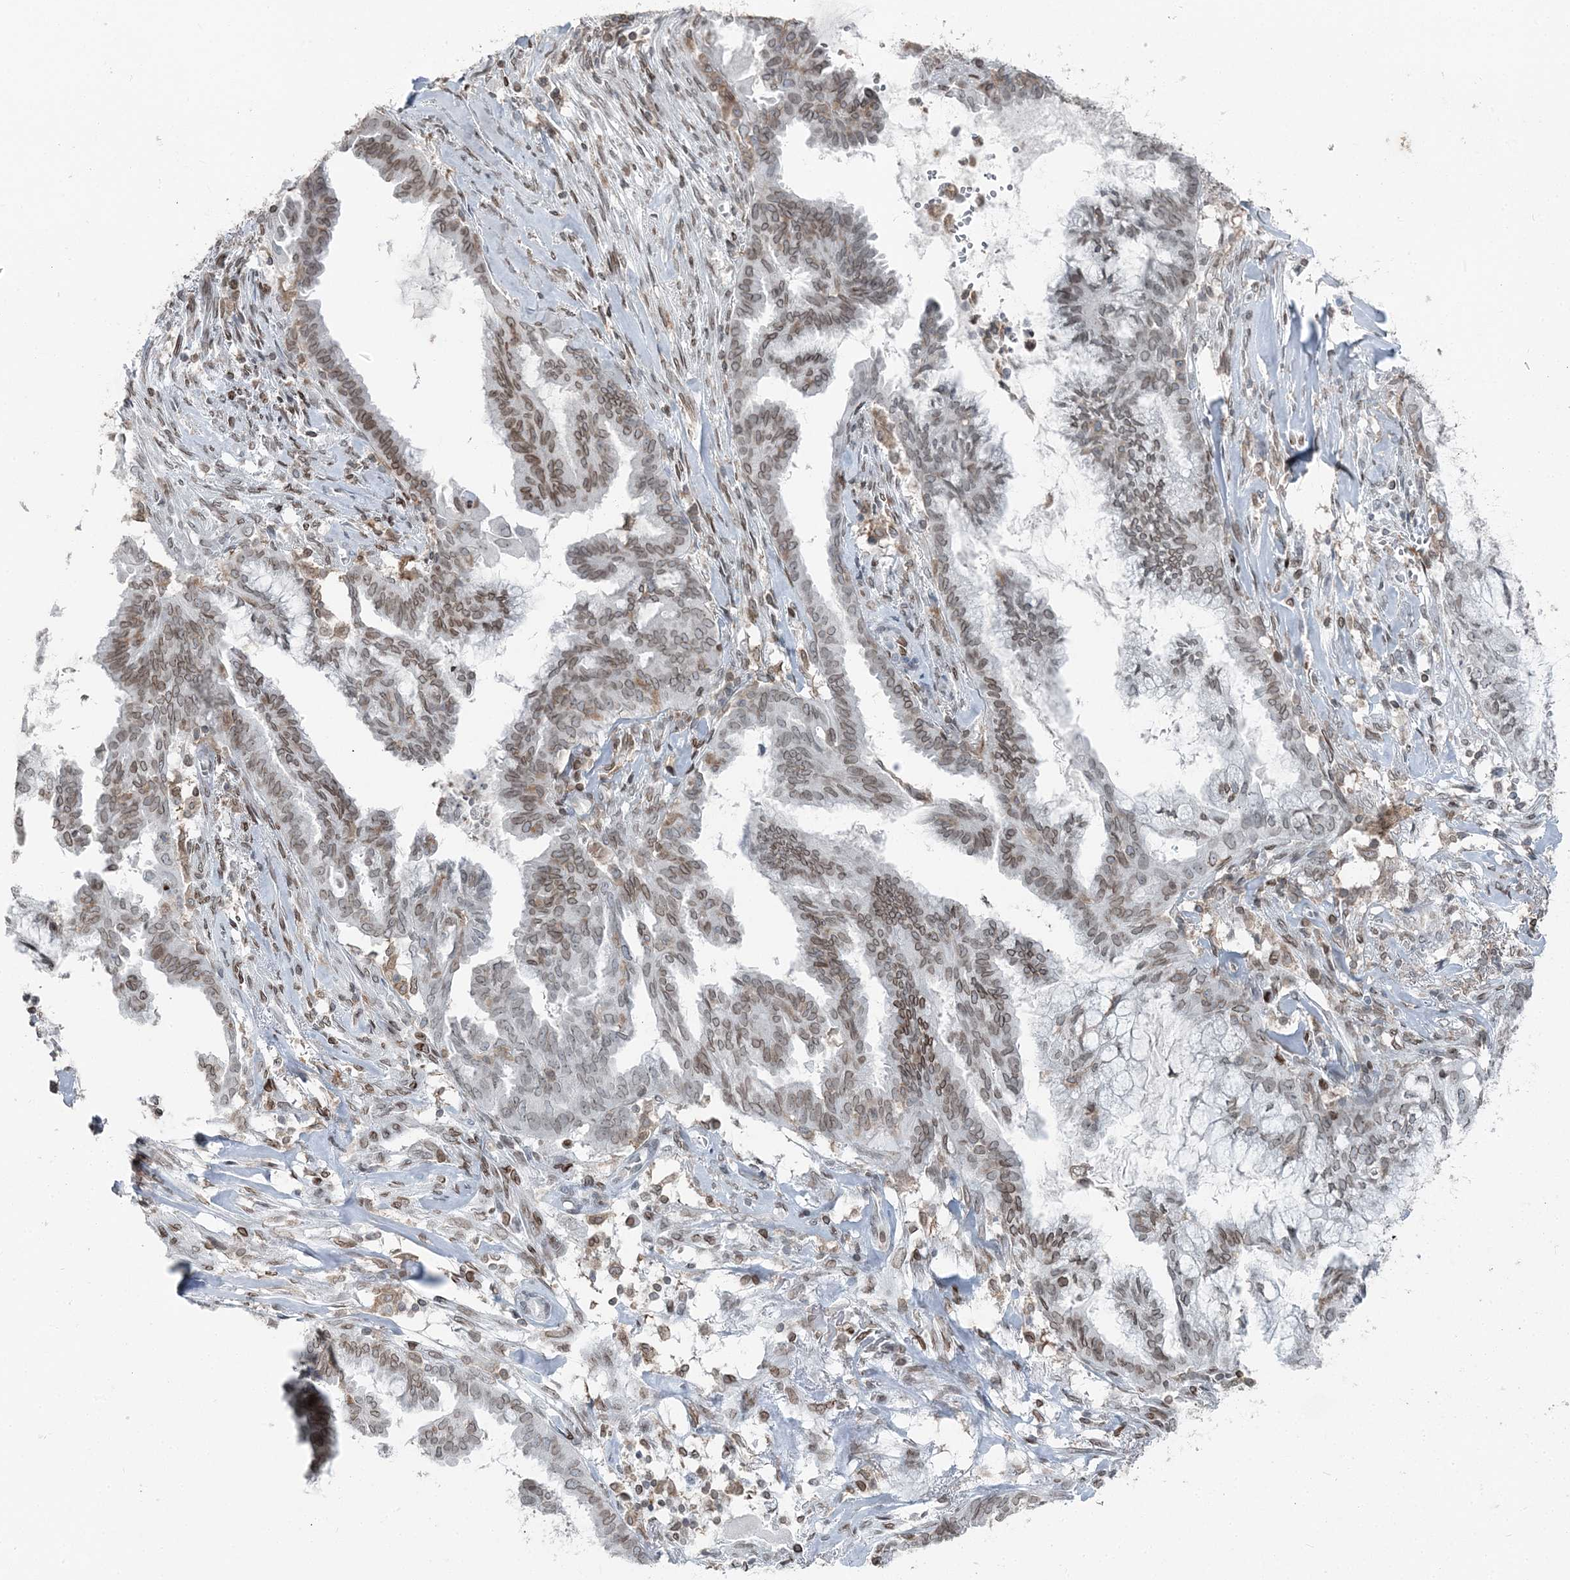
{"staining": {"intensity": "moderate", "quantity": ">75%", "location": "cytoplasmic/membranous,nuclear"}, "tissue": "endometrial cancer", "cell_type": "Tumor cells", "image_type": "cancer", "snomed": [{"axis": "morphology", "description": "Adenocarcinoma, NOS"}, {"axis": "topography", "description": "Endometrium"}], "caption": "Adenocarcinoma (endometrial) was stained to show a protein in brown. There is medium levels of moderate cytoplasmic/membranous and nuclear positivity in about >75% of tumor cells.", "gene": "GJD4", "patient": {"sex": "female", "age": 86}}